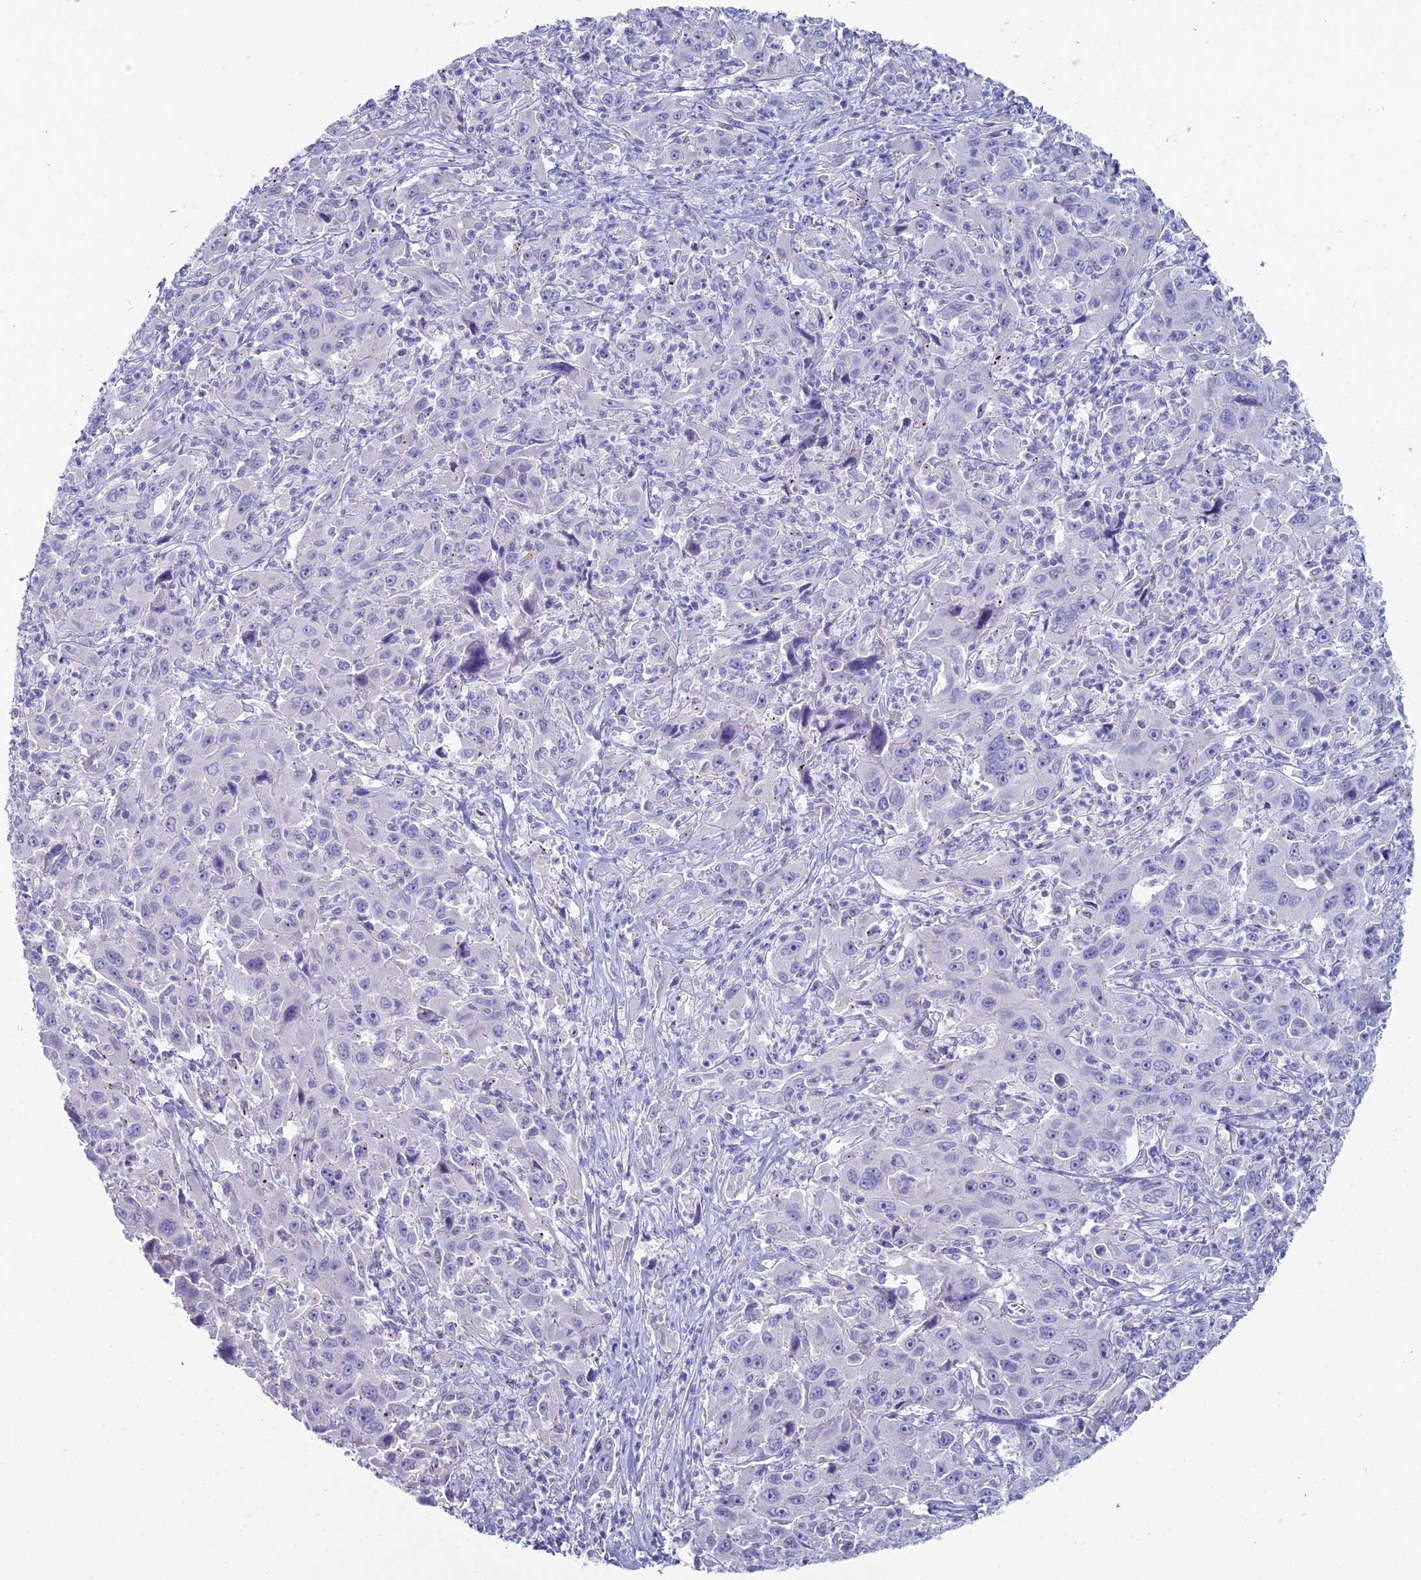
{"staining": {"intensity": "negative", "quantity": "none", "location": "none"}, "tissue": "liver cancer", "cell_type": "Tumor cells", "image_type": "cancer", "snomed": [{"axis": "morphology", "description": "Carcinoma, Hepatocellular, NOS"}, {"axis": "topography", "description": "Liver"}], "caption": "Human liver cancer (hepatocellular carcinoma) stained for a protein using immunohistochemistry demonstrates no staining in tumor cells.", "gene": "NCAM1", "patient": {"sex": "male", "age": 63}}